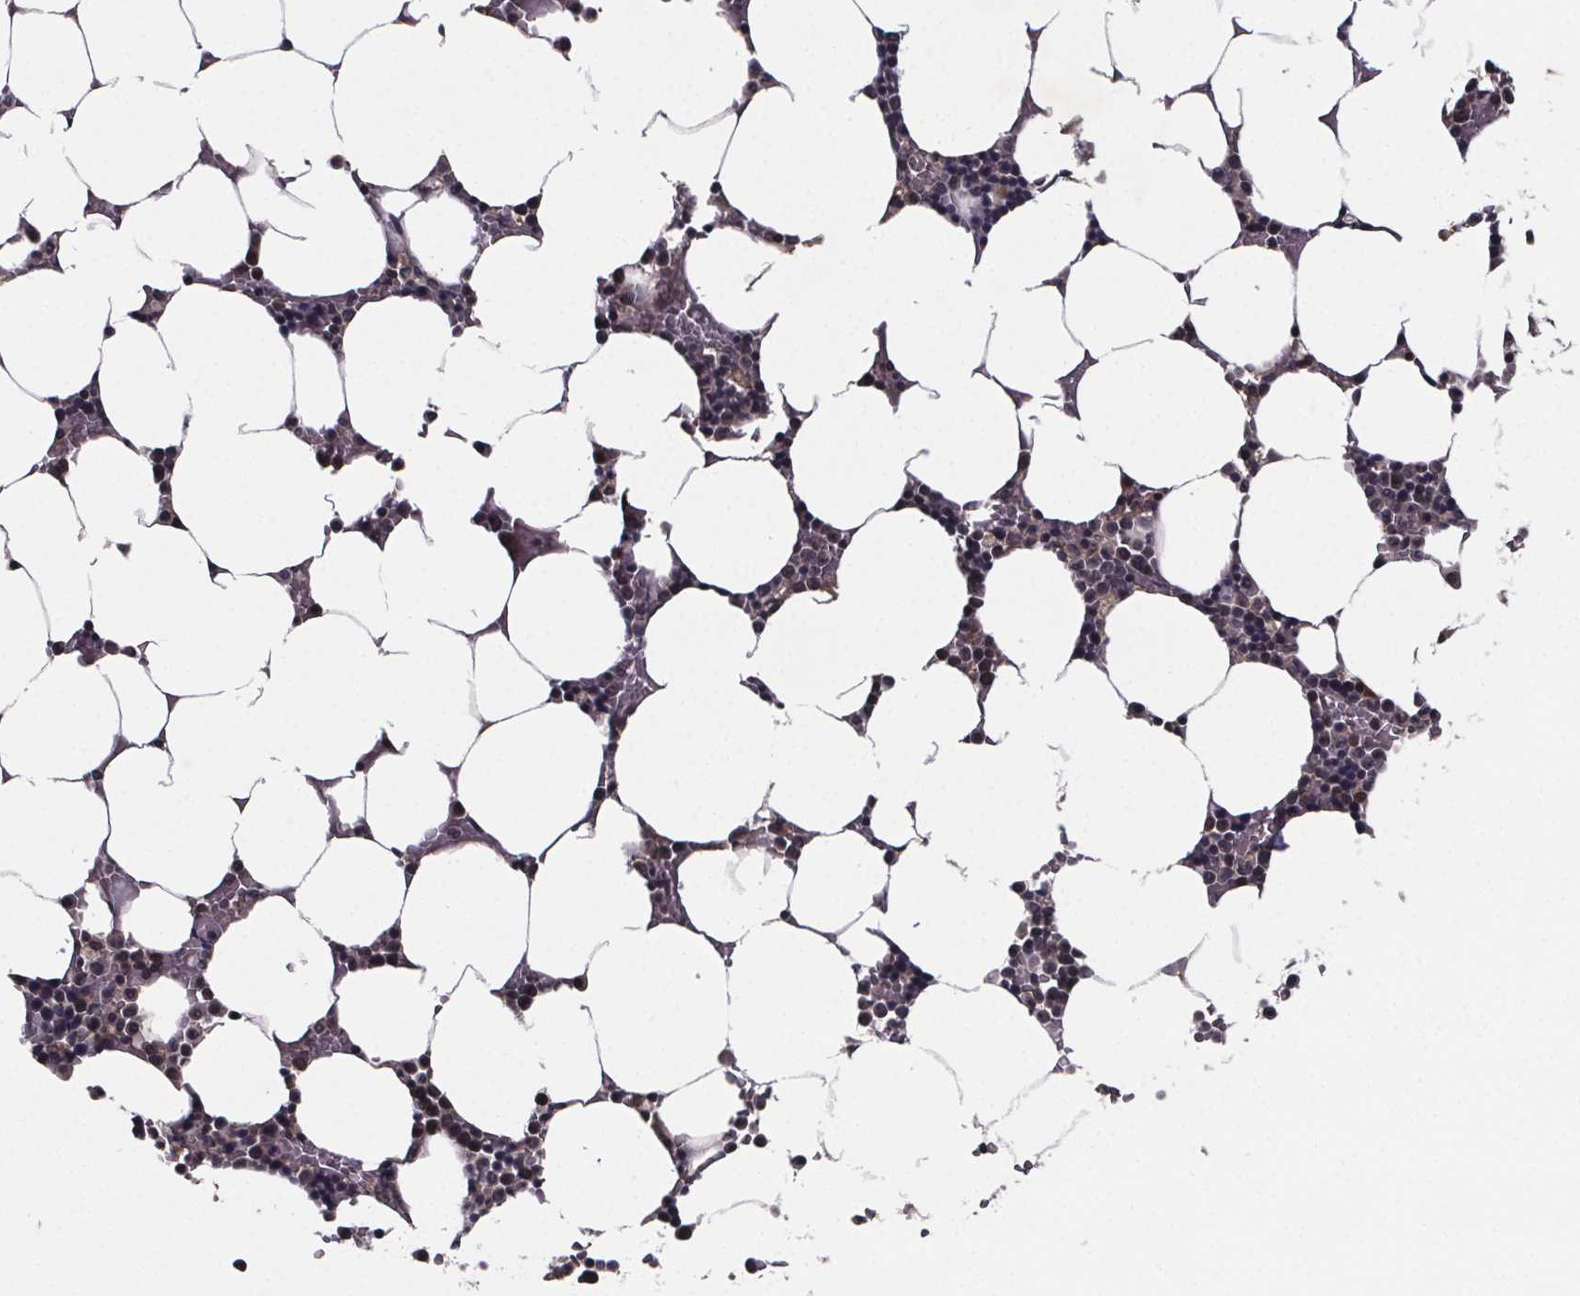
{"staining": {"intensity": "negative", "quantity": "none", "location": "none"}, "tissue": "bone marrow", "cell_type": "Hematopoietic cells", "image_type": "normal", "snomed": [{"axis": "morphology", "description": "Normal tissue, NOS"}, {"axis": "topography", "description": "Bone marrow"}], "caption": "Immunohistochemistry micrograph of unremarkable bone marrow stained for a protein (brown), which demonstrates no staining in hematopoietic cells. (Stains: DAB immunohistochemistry (IHC) with hematoxylin counter stain, Microscopy: brightfield microscopy at high magnification).", "gene": "FN3KRP", "patient": {"sex": "female", "age": 52}}